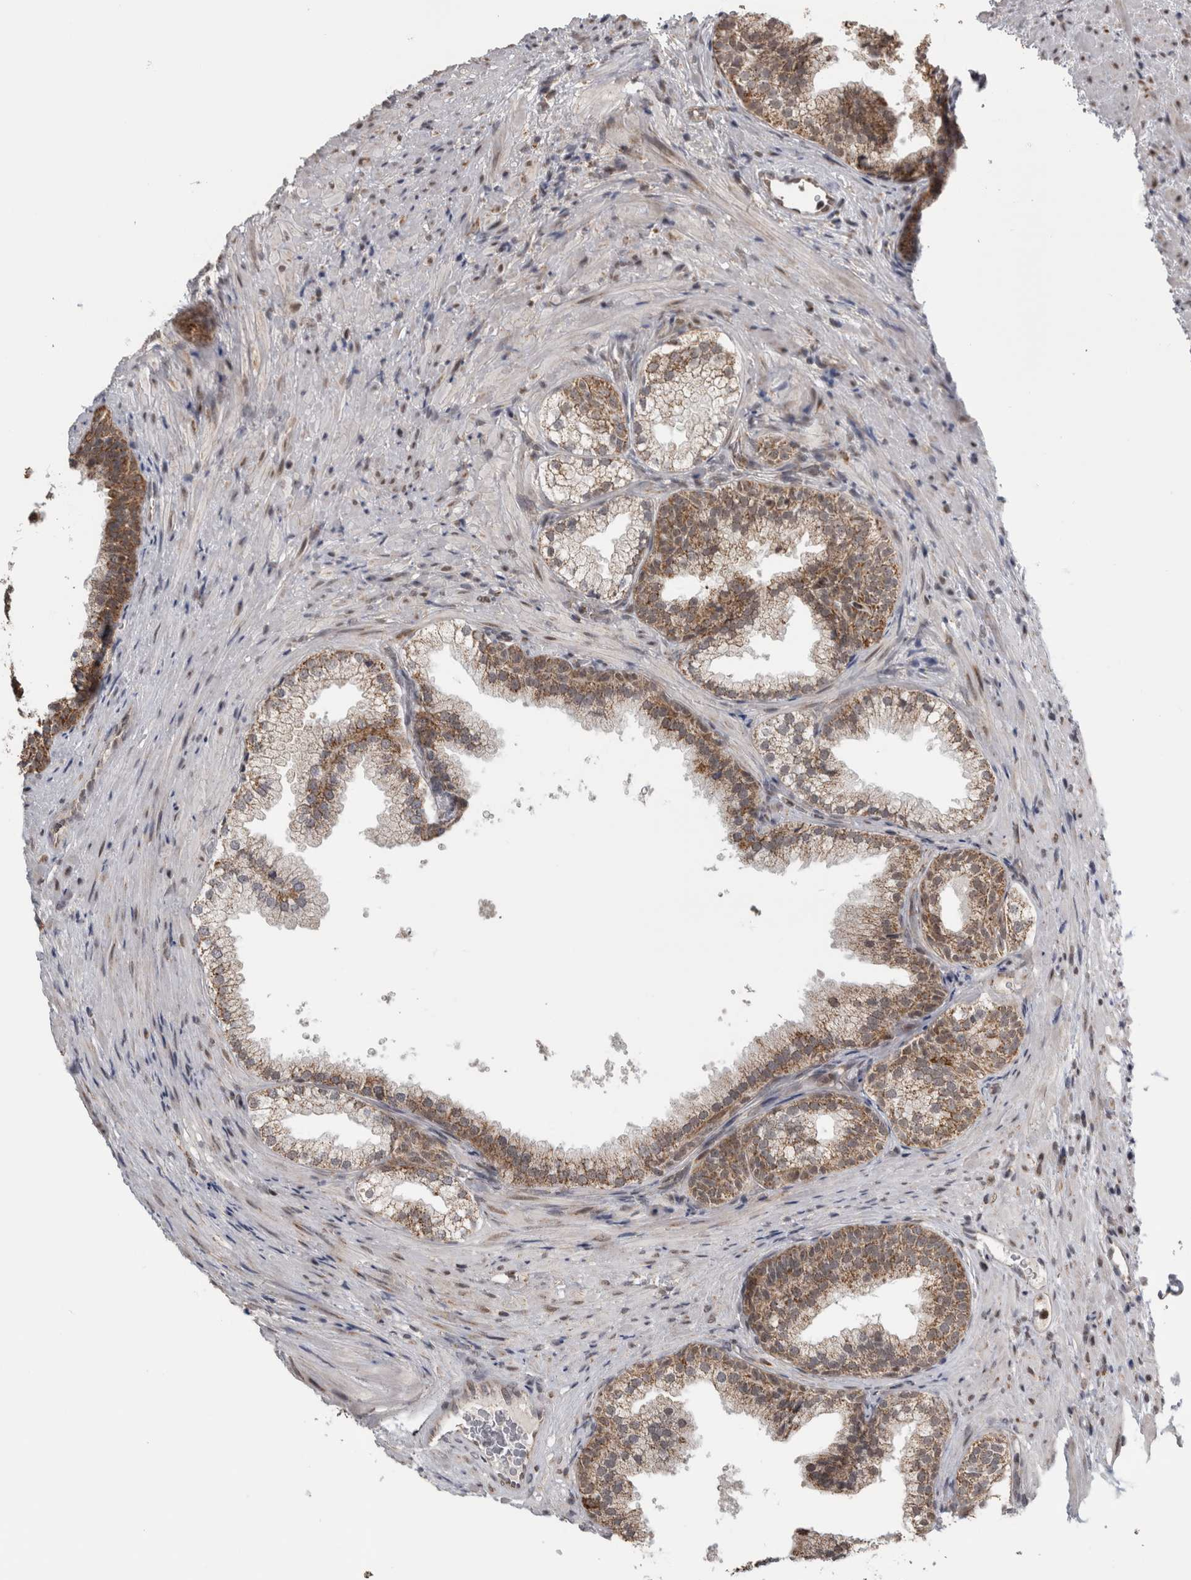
{"staining": {"intensity": "moderate", "quantity": ">75%", "location": "cytoplasmic/membranous"}, "tissue": "prostate", "cell_type": "Glandular cells", "image_type": "normal", "snomed": [{"axis": "morphology", "description": "Normal tissue, NOS"}, {"axis": "topography", "description": "Prostate"}], "caption": "Protein expression analysis of benign prostate reveals moderate cytoplasmic/membranous positivity in approximately >75% of glandular cells. The staining was performed using DAB to visualize the protein expression in brown, while the nuclei were stained in blue with hematoxylin (Magnification: 20x).", "gene": "OR2K2", "patient": {"sex": "male", "age": 76}}